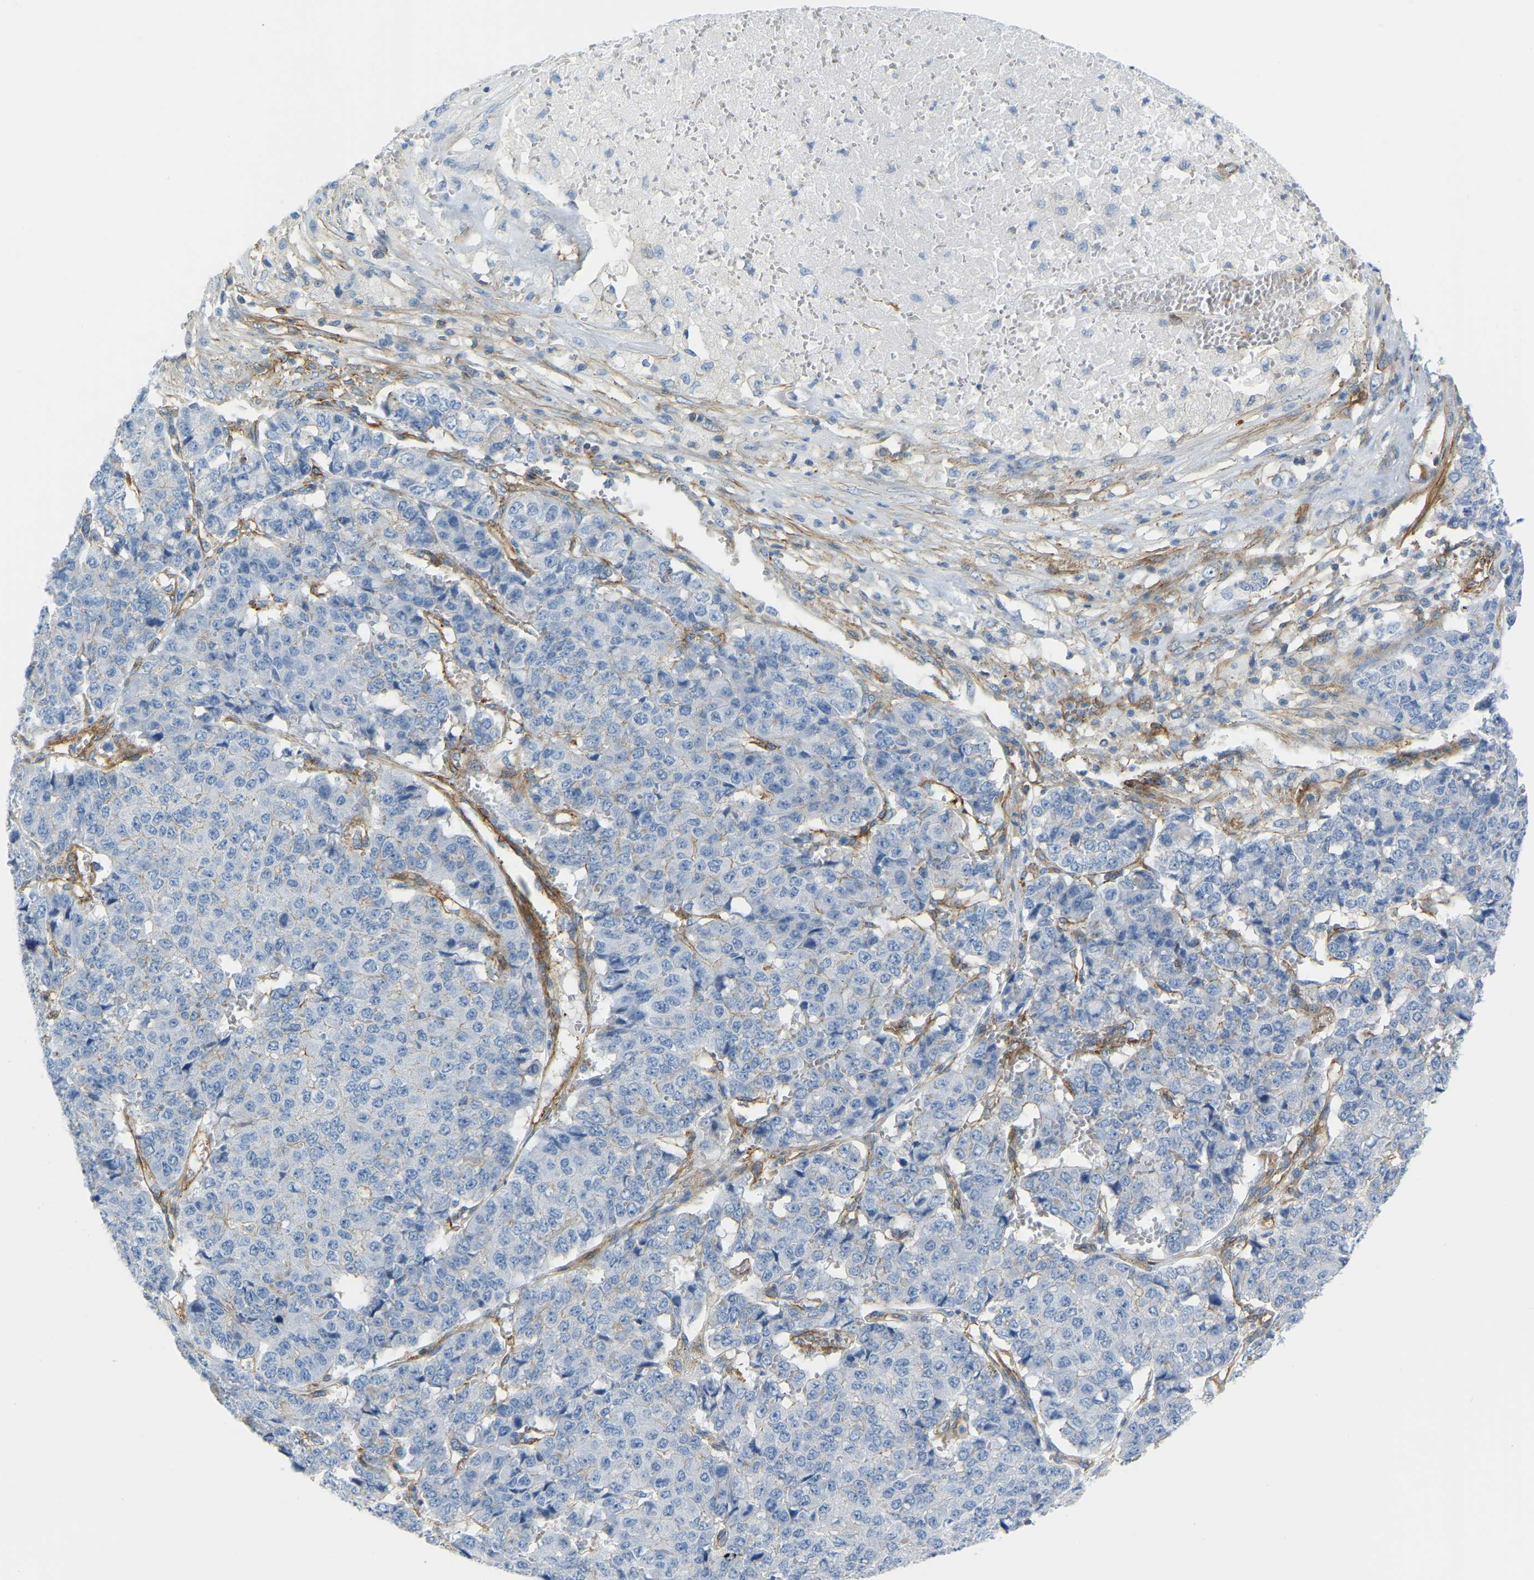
{"staining": {"intensity": "weak", "quantity": "<25%", "location": "cytoplasmic/membranous"}, "tissue": "pancreatic cancer", "cell_type": "Tumor cells", "image_type": "cancer", "snomed": [{"axis": "morphology", "description": "Adenocarcinoma, NOS"}, {"axis": "topography", "description": "Pancreas"}], "caption": "Tumor cells show no significant protein staining in adenocarcinoma (pancreatic). (DAB (3,3'-diaminobenzidine) immunohistochemistry with hematoxylin counter stain).", "gene": "MYL3", "patient": {"sex": "male", "age": 50}}